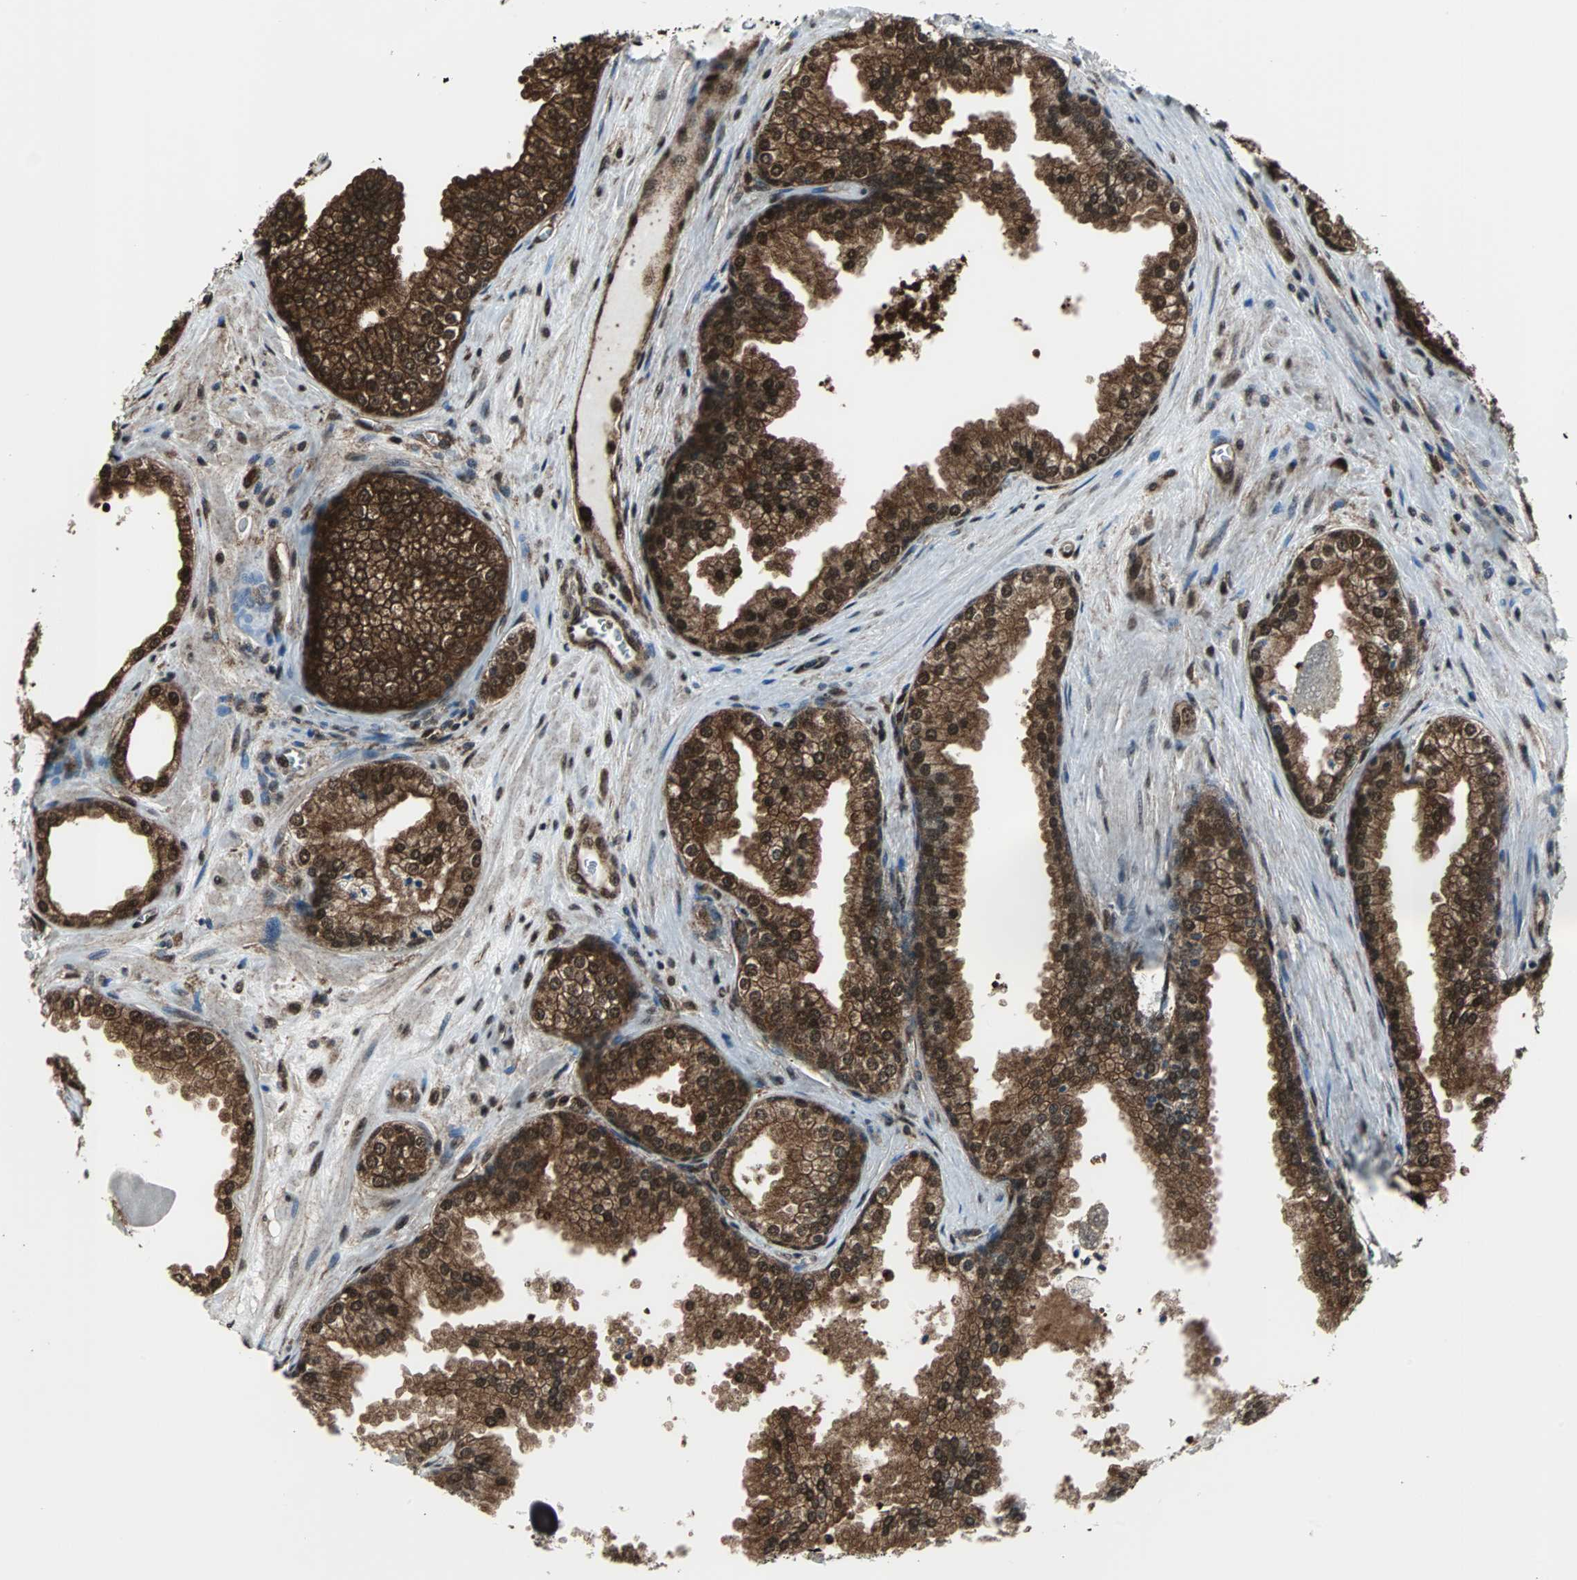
{"staining": {"intensity": "strong", "quantity": ">75%", "location": "cytoplasmic/membranous,nuclear"}, "tissue": "prostate cancer", "cell_type": "Tumor cells", "image_type": "cancer", "snomed": [{"axis": "morphology", "description": "Adenocarcinoma, Low grade"}, {"axis": "topography", "description": "Prostate"}], "caption": "Tumor cells demonstrate strong cytoplasmic/membranous and nuclear expression in about >75% of cells in prostate cancer (low-grade adenocarcinoma). Immunohistochemistry (ihc) stains the protein of interest in brown and the nuclei are stained blue.", "gene": "VCP", "patient": {"sex": "male", "age": 60}}